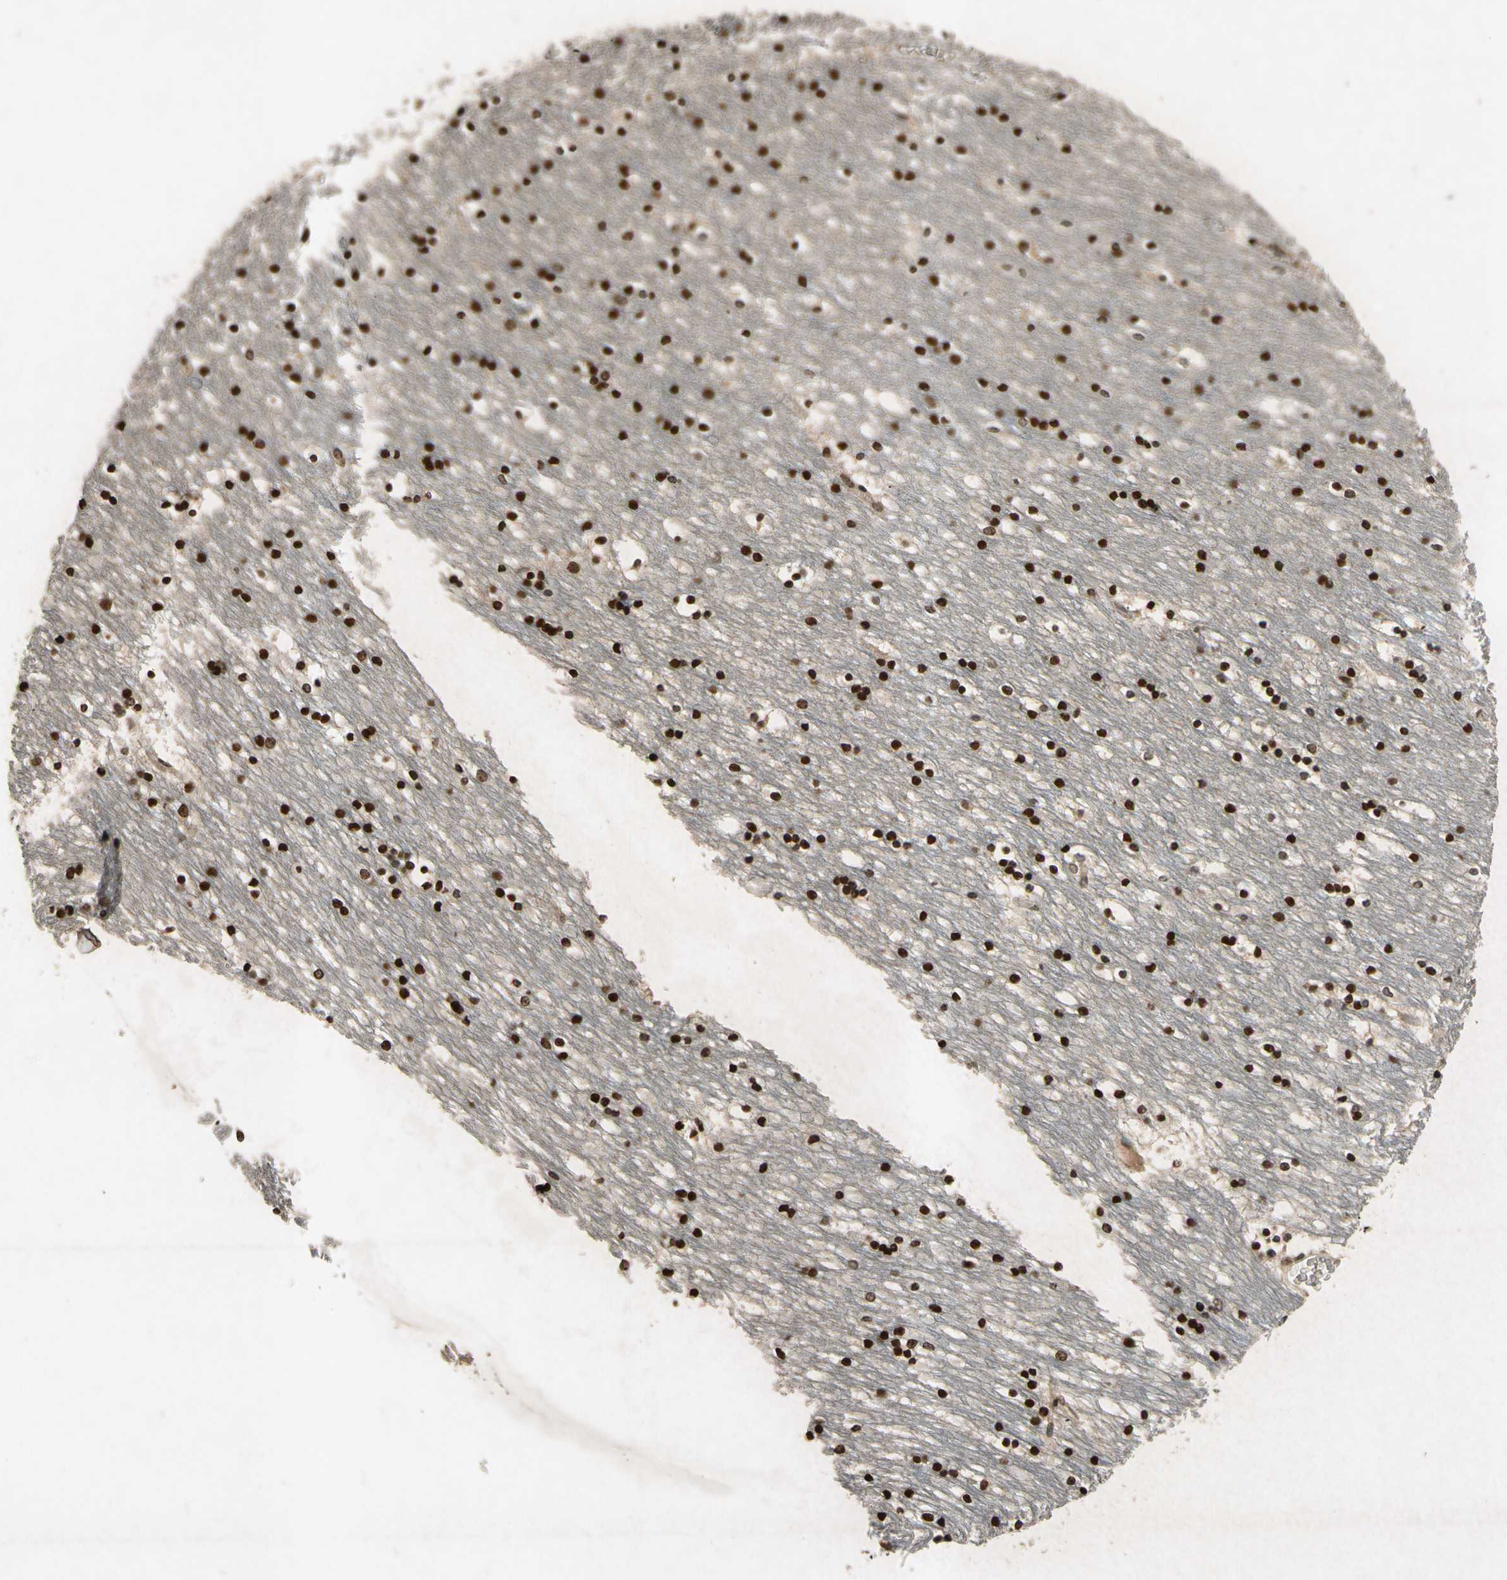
{"staining": {"intensity": "moderate", "quantity": ">75%", "location": "nuclear"}, "tissue": "caudate", "cell_type": "Glial cells", "image_type": "normal", "snomed": [{"axis": "morphology", "description": "Normal tissue, NOS"}, {"axis": "topography", "description": "Lateral ventricle wall"}], "caption": "Immunohistochemistry histopathology image of normal caudate: human caudate stained using immunohistochemistry (IHC) shows medium levels of moderate protein expression localized specifically in the nuclear of glial cells, appearing as a nuclear brown color.", "gene": "HOXB3", "patient": {"sex": "male", "age": 45}}